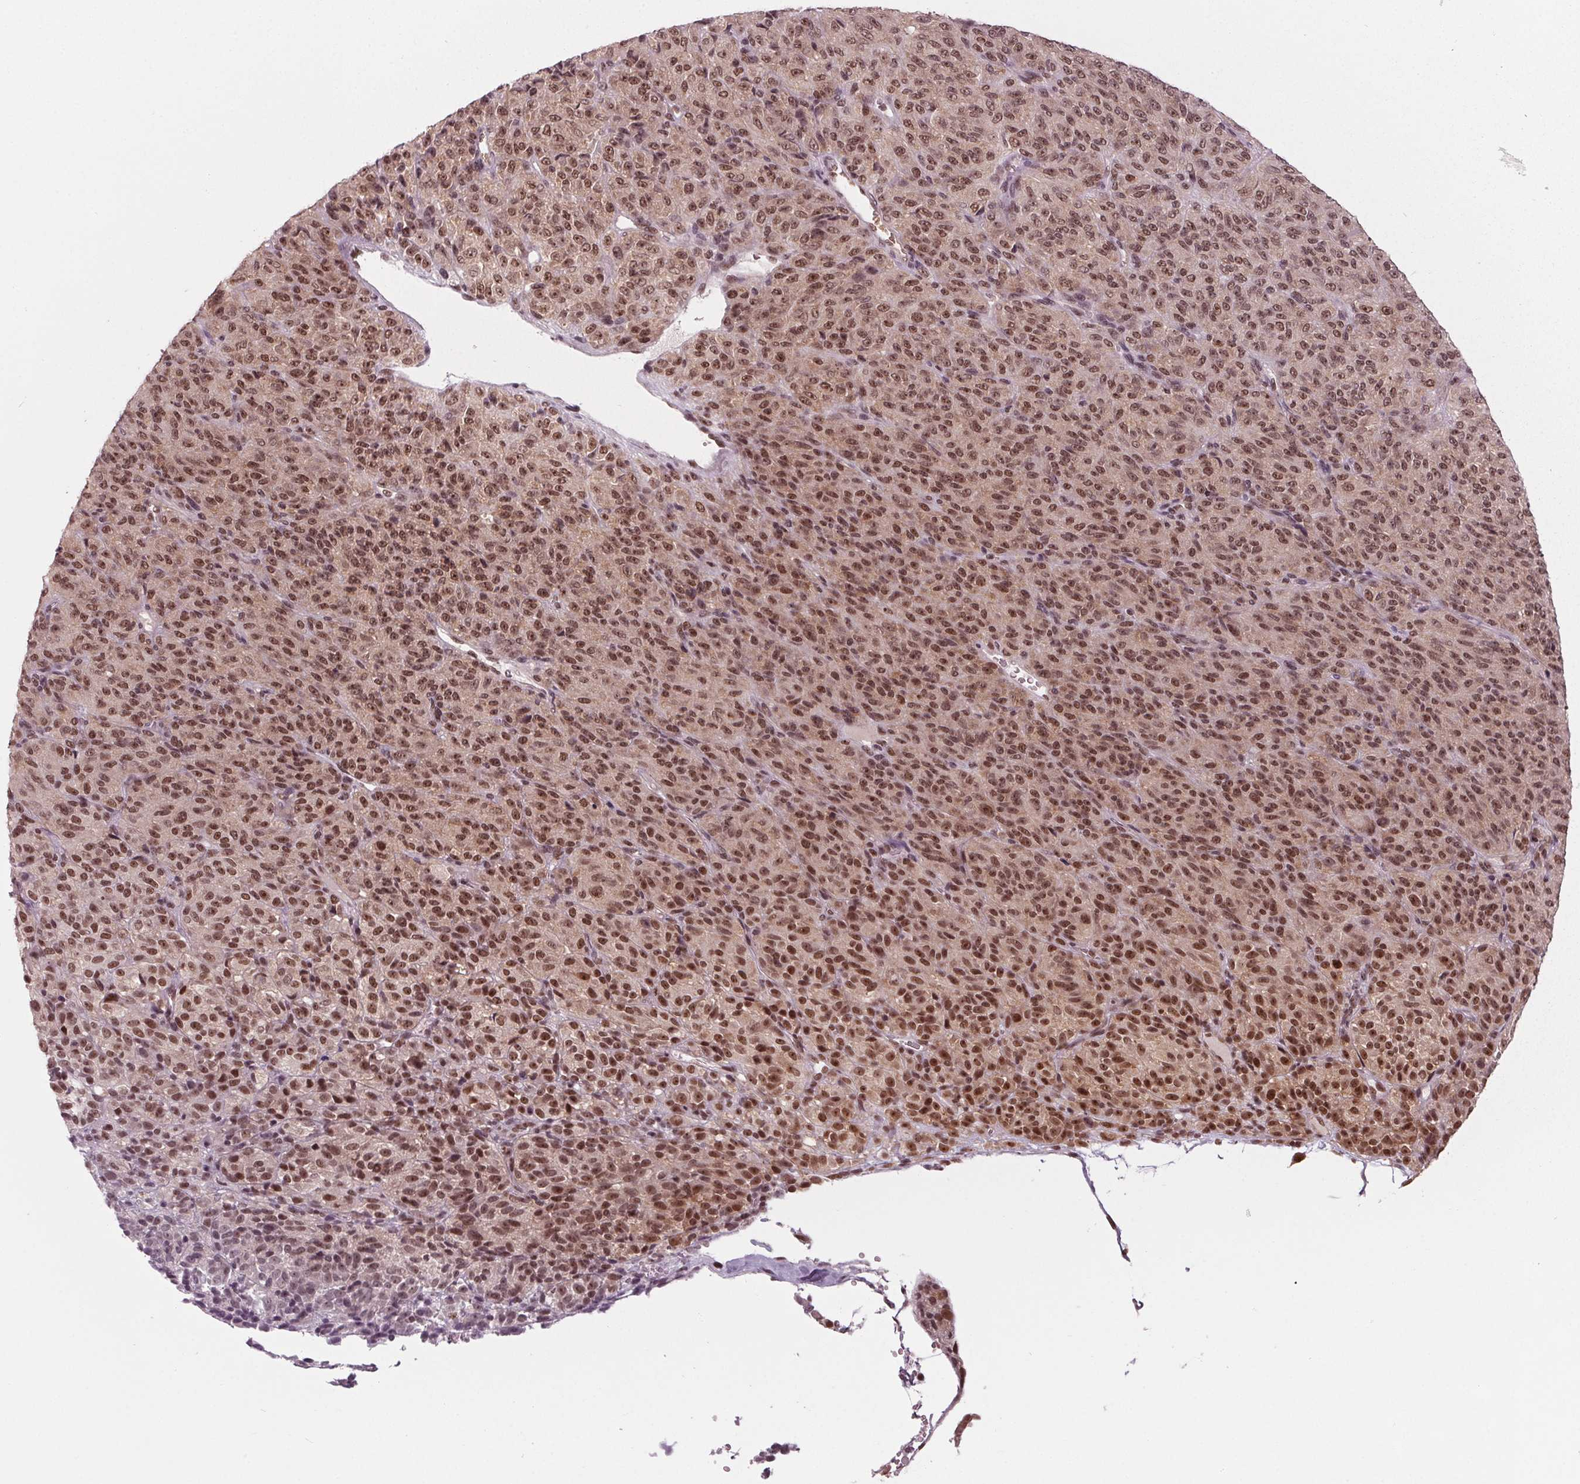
{"staining": {"intensity": "moderate", "quantity": ">75%", "location": "nuclear"}, "tissue": "melanoma", "cell_type": "Tumor cells", "image_type": "cancer", "snomed": [{"axis": "morphology", "description": "Malignant melanoma, Metastatic site"}, {"axis": "topography", "description": "Brain"}], "caption": "Tumor cells exhibit medium levels of moderate nuclear staining in about >75% of cells in melanoma.", "gene": "DDX41", "patient": {"sex": "female", "age": 56}}